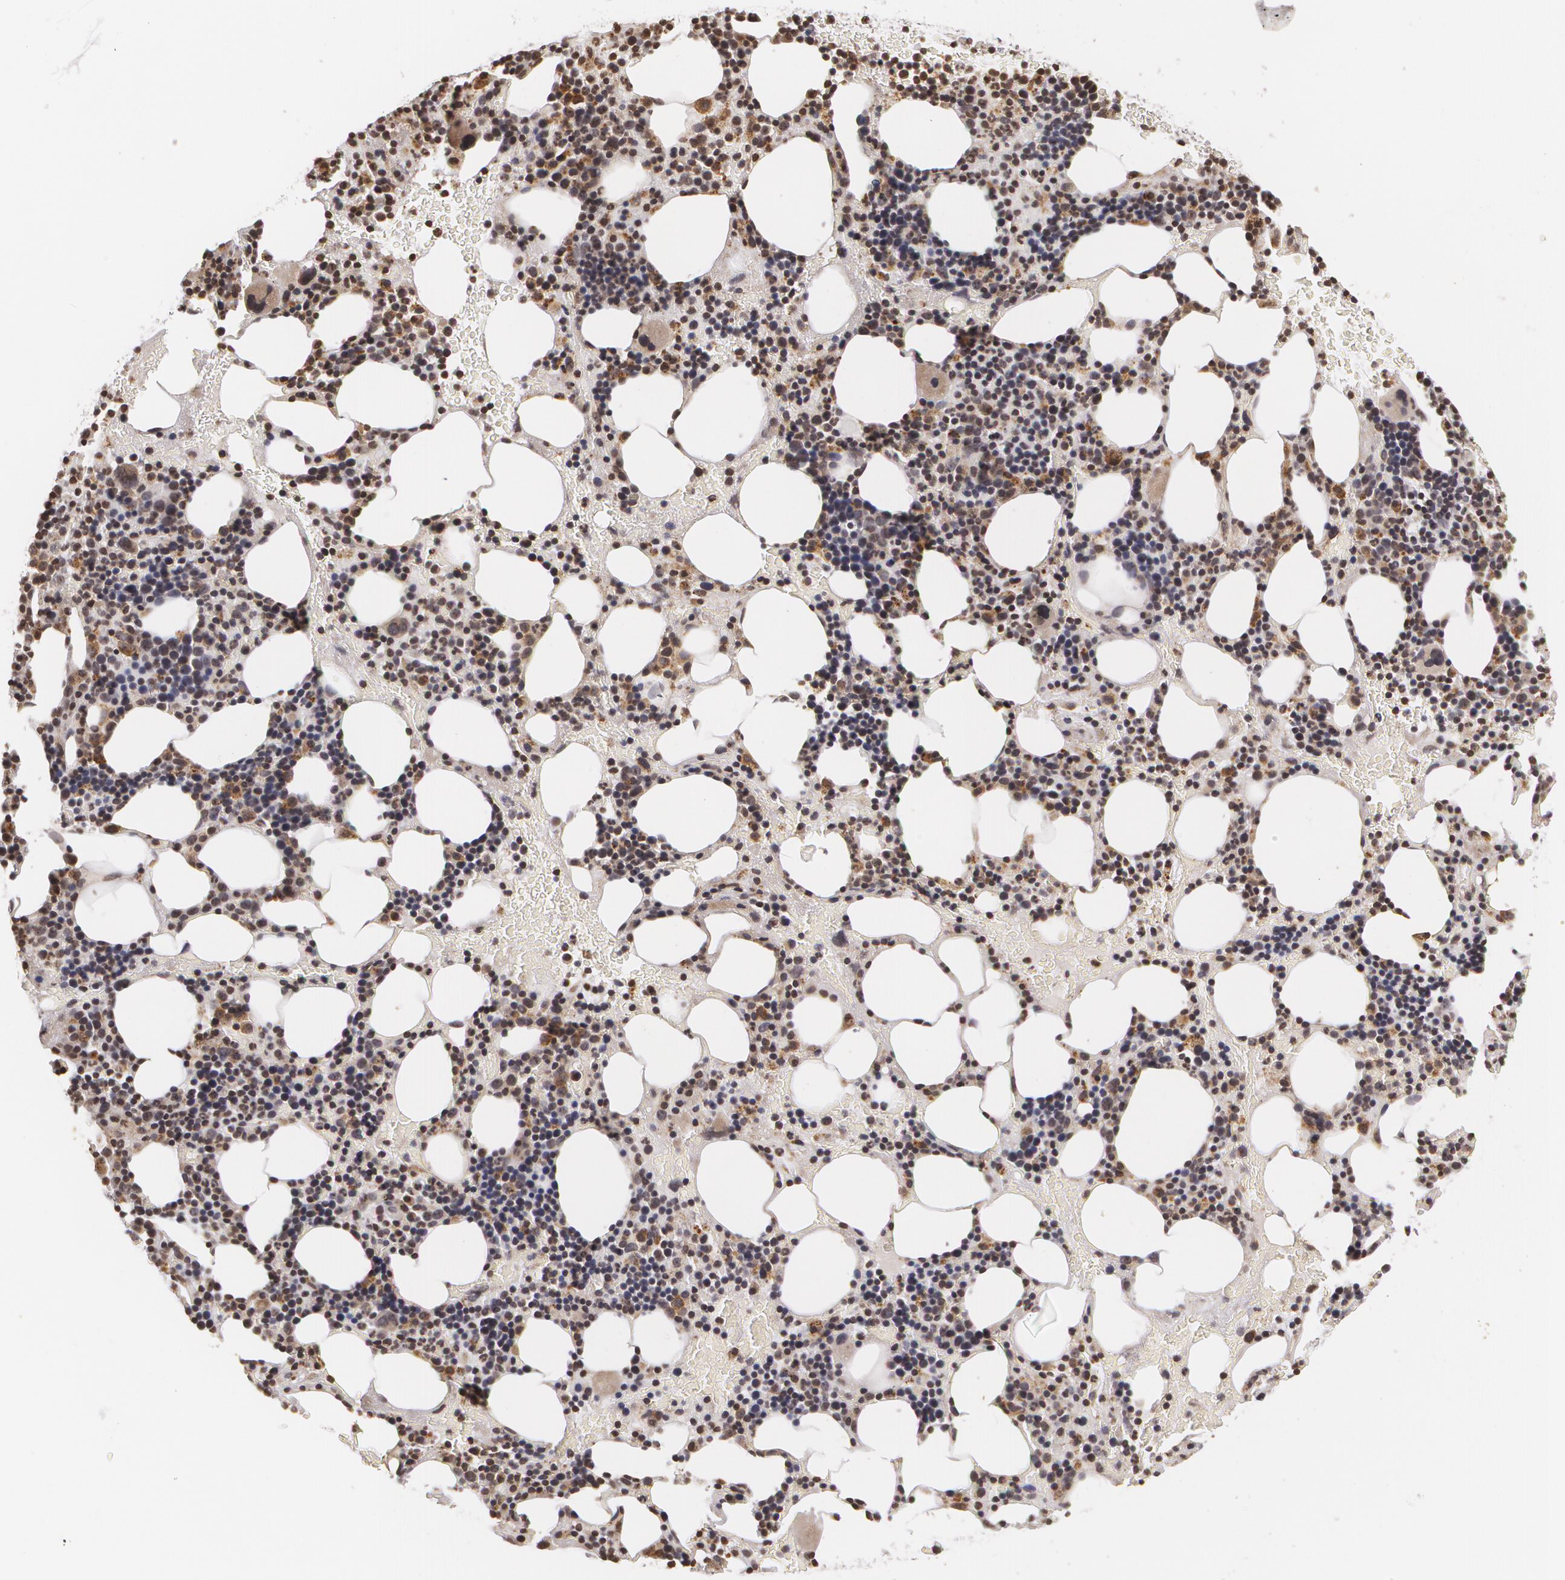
{"staining": {"intensity": "moderate", "quantity": "25%-75%", "location": "cytoplasmic/membranous,nuclear"}, "tissue": "bone marrow", "cell_type": "Hematopoietic cells", "image_type": "normal", "snomed": [{"axis": "morphology", "description": "Normal tissue, NOS"}, {"axis": "topography", "description": "Bone marrow"}], "caption": "Immunohistochemical staining of benign human bone marrow shows moderate cytoplasmic/membranous,nuclear protein positivity in approximately 25%-75% of hematopoietic cells.", "gene": "VAV3", "patient": {"sex": "male", "age": 86}}